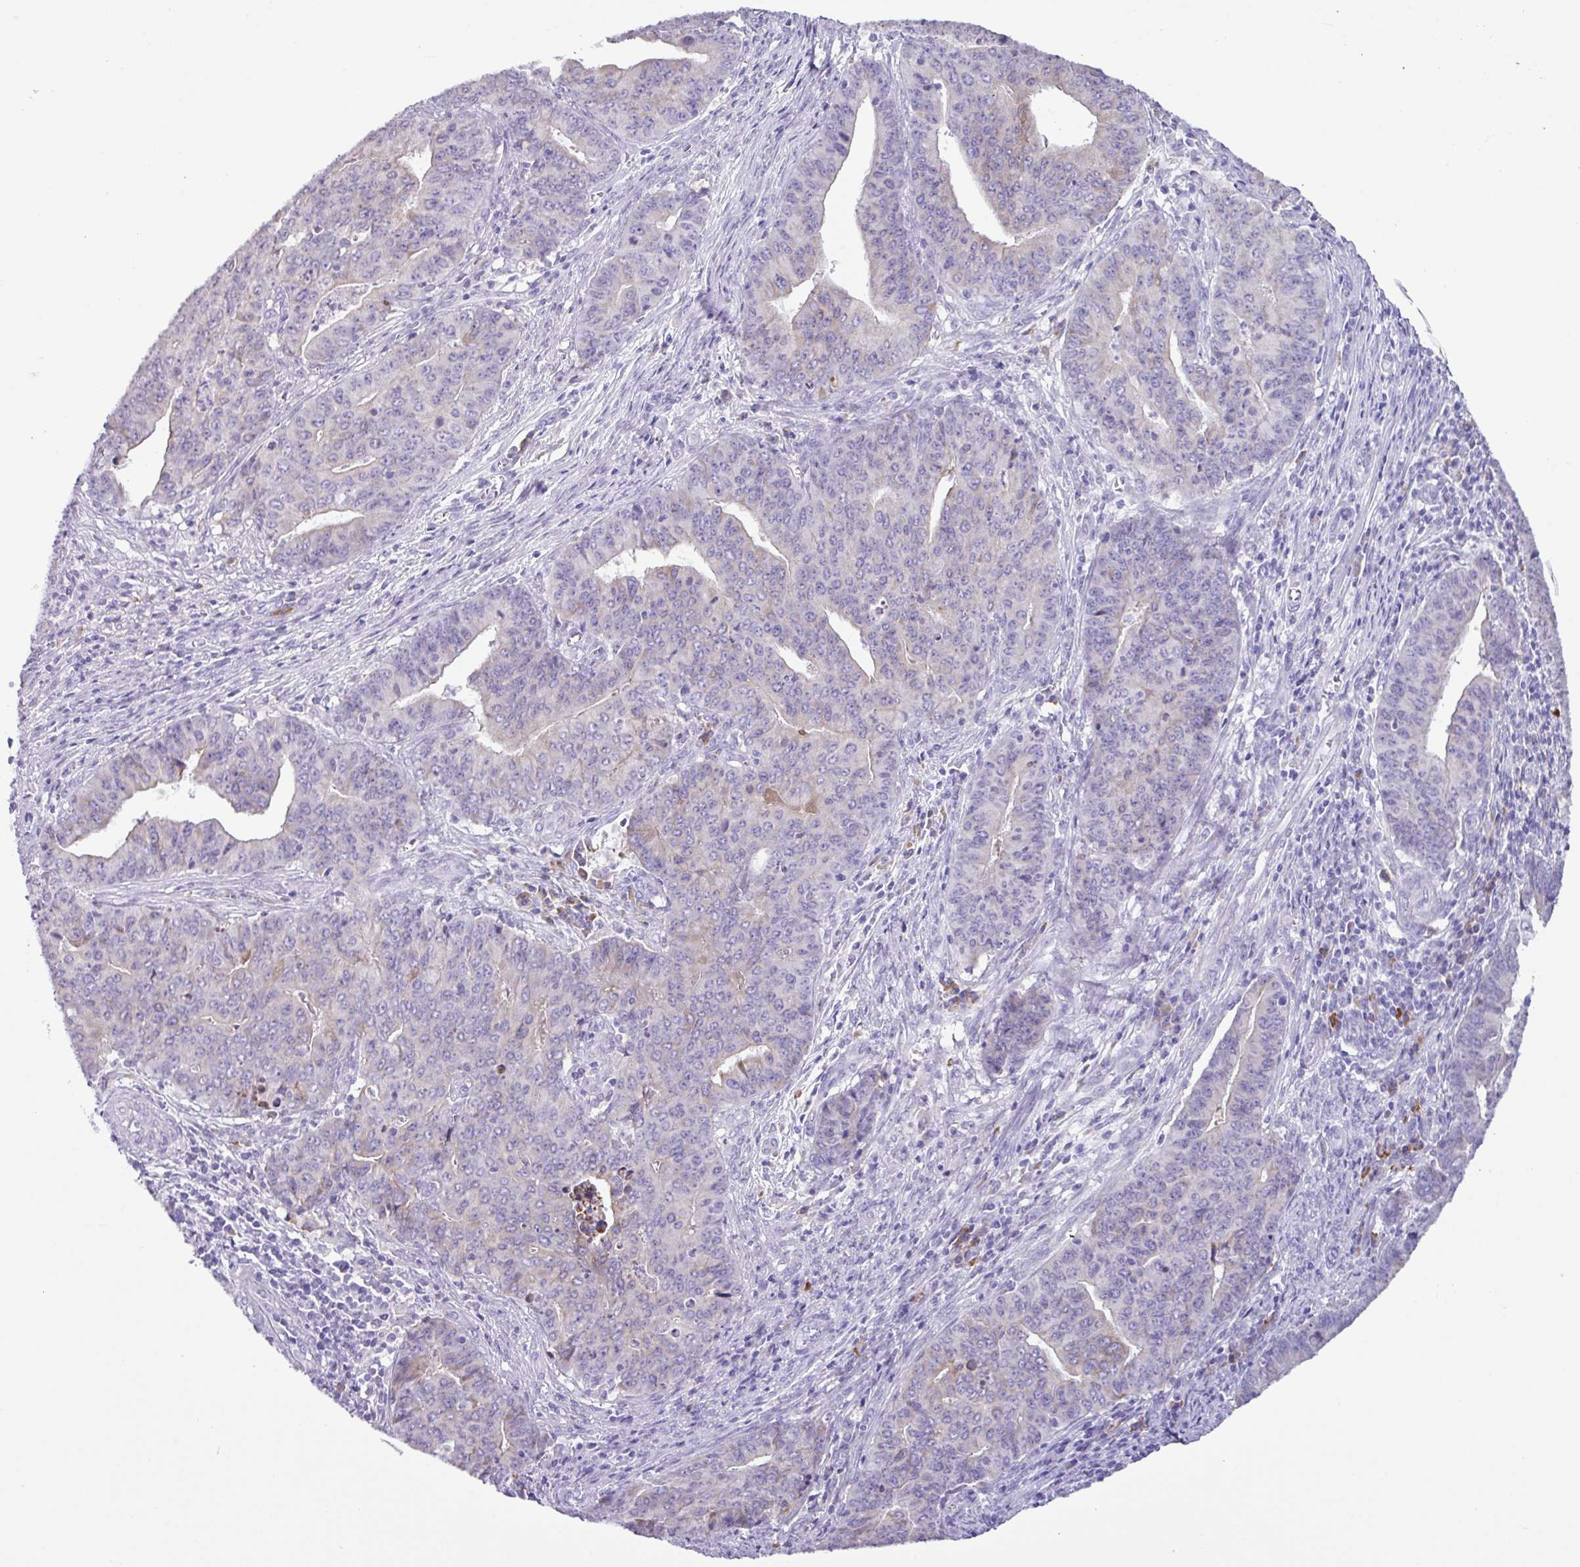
{"staining": {"intensity": "negative", "quantity": "none", "location": "none"}, "tissue": "endometrial cancer", "cell_type": "Tumor cells", "image_type": "cancer", "snomed": [{"axis": "morphology", "description": "Adenocarcinoma, NOS"}, {"axis": "topography", "description": "Endometrium"}], "caption": "DAB (3,3'-diaminobenzidine) immunohistochemical staining of endometrial cancer exhibits no significant positivity in tumor cells.", "gene": "RGS21", "patient": {"sex": "female", "age": 59}}